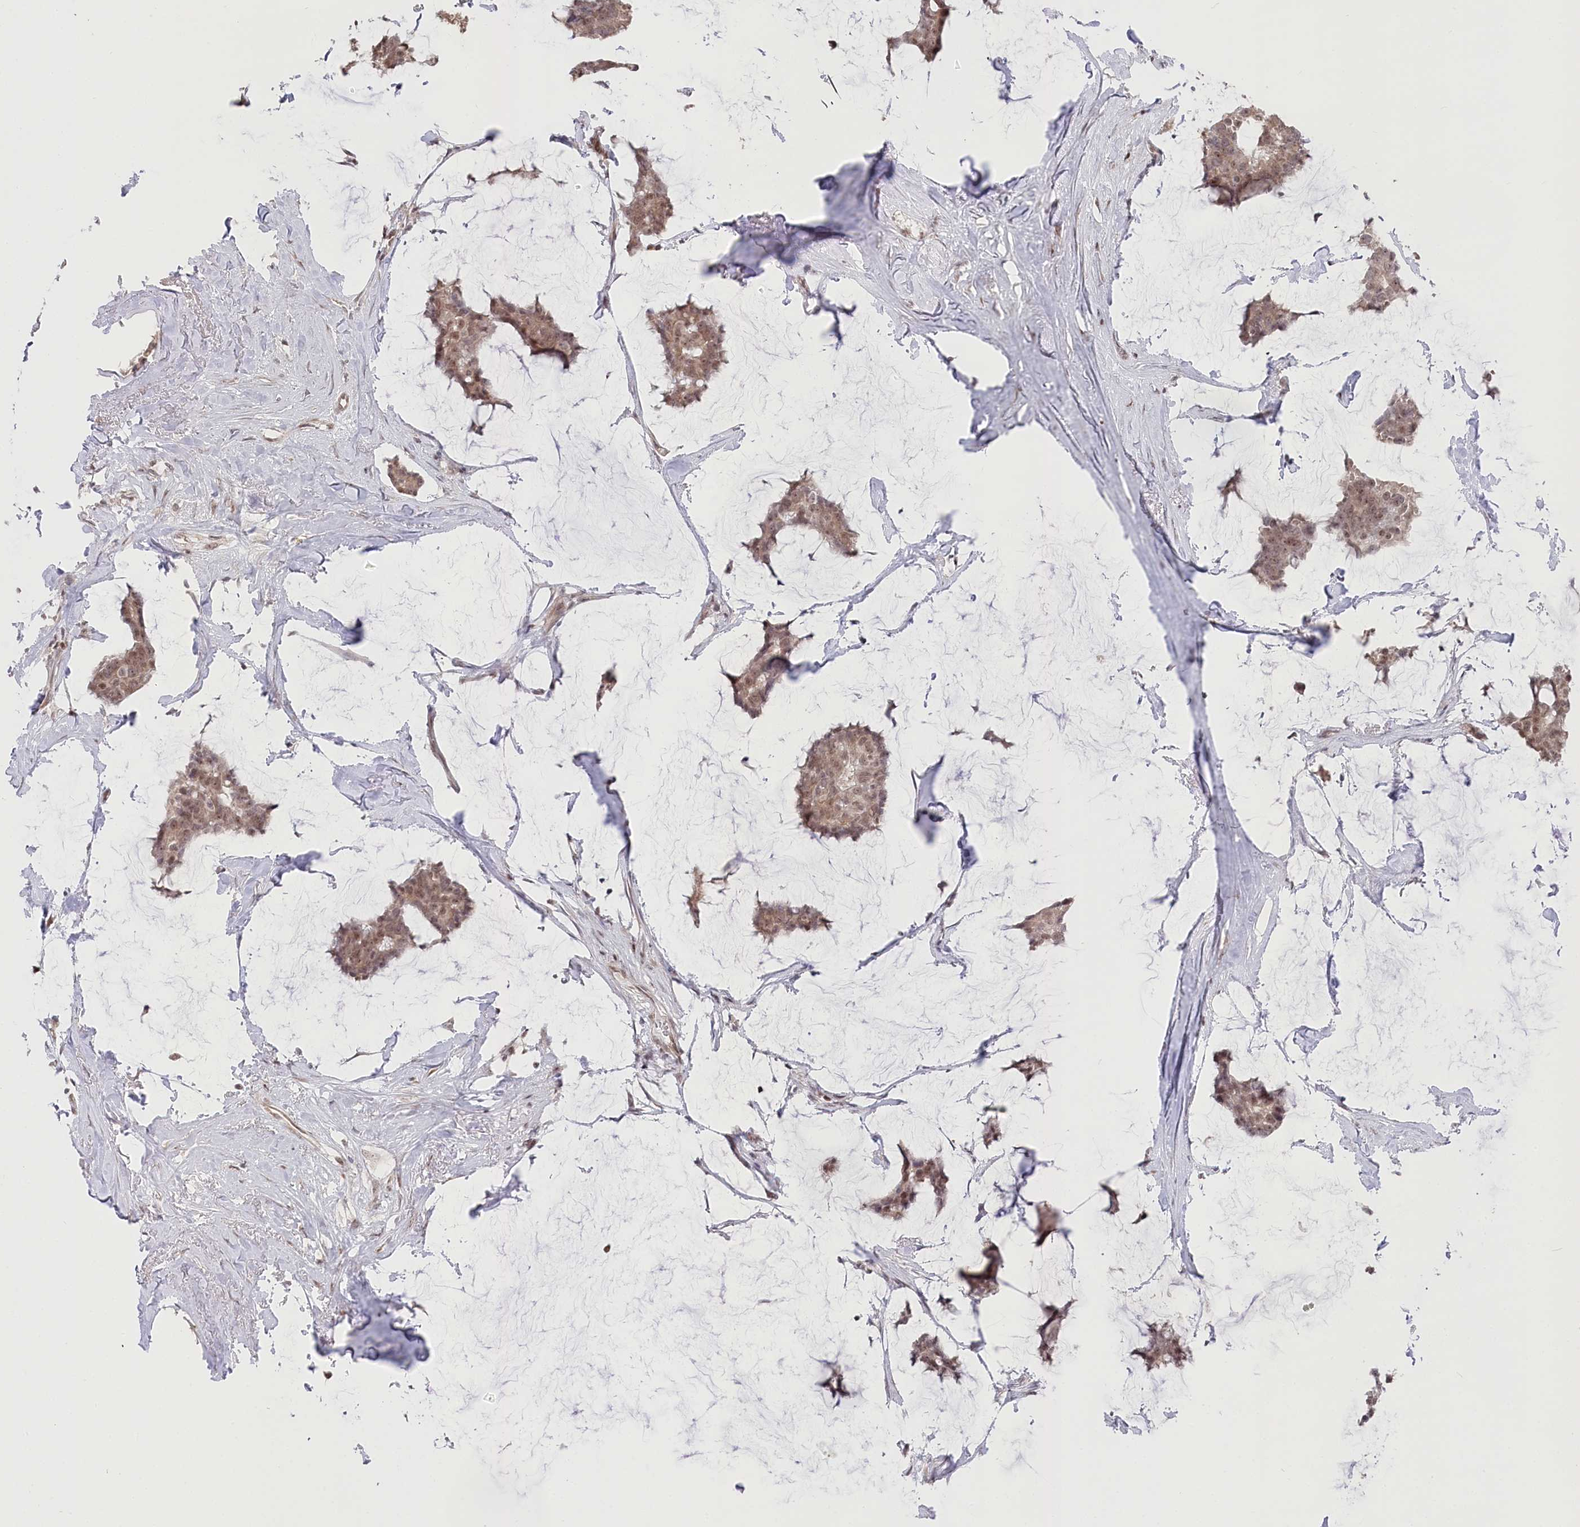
{"staining": {"intensity": "moderate", "quantity": ">75%", "location": "cytoplasmic/membranous,nuclear"}, "tissue": "breast cancer", "cell_type": "Tumor cells", "image_type": "cancer", "snomed": [{"axis": "morphology", "description": "Duct carcinoma"}, {"axis": "topography", "description": "Breast"}], "caption": "The photomicrograph demonstrates immunohistochemical staining of infiltrating ductal carcinoma (breast). There is moderate cytoplasmic/membranous and nuclear positivity is identified in about >75% of tumor cells.", "gene": "CGGBP1", "patient": {"sex": "female", "age": 93}}